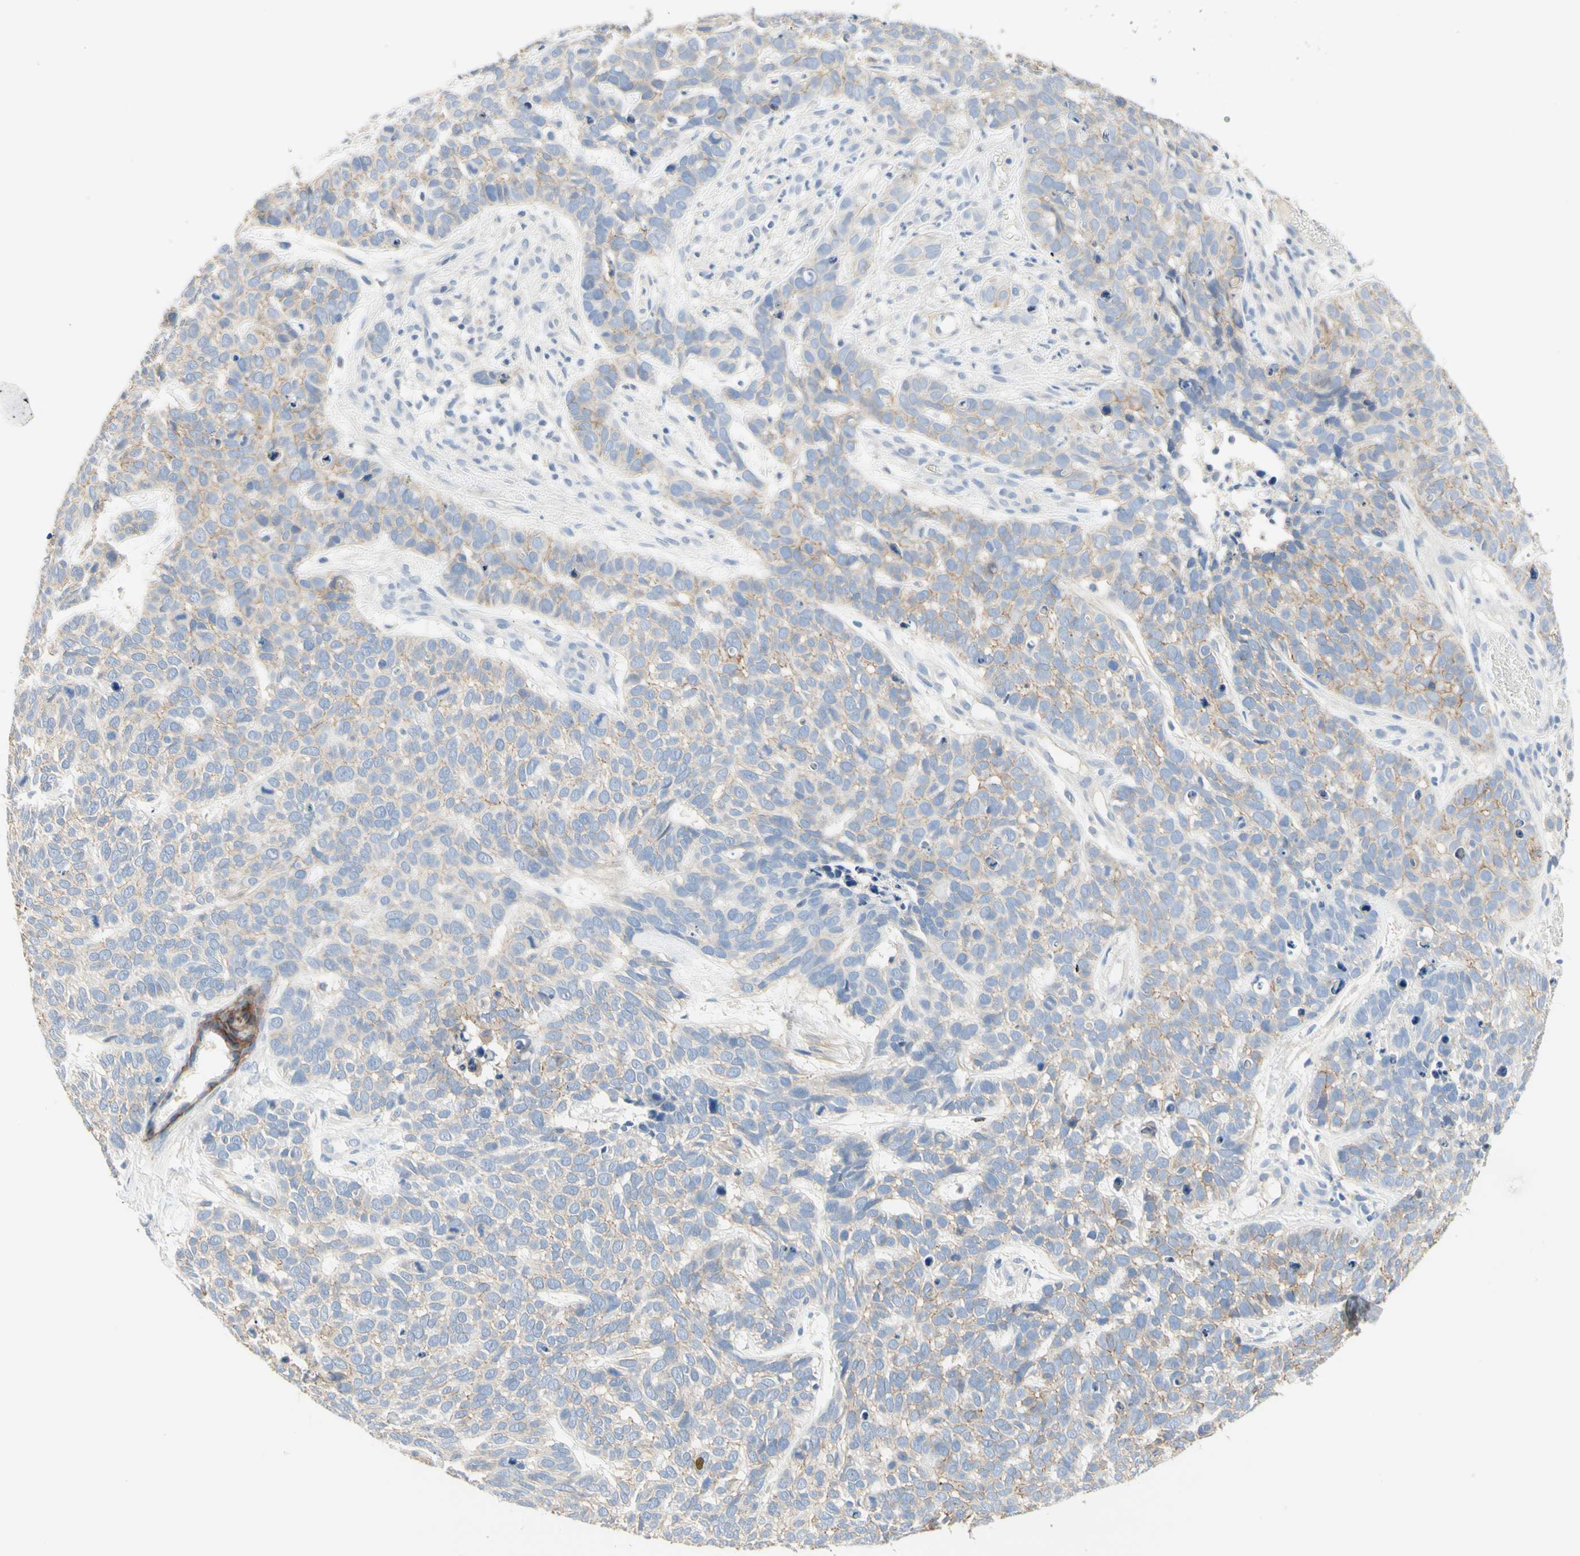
{"staining": {"intensity": "weak", "quantity": ">75%", "location": "cytoplasmic/membranous"}, "tissue": "skin cancer", "cell_type": "Tumor cells", "image_type": "cancer", "snomed": [{"axis": "morphology", "description": "Basal cell carcinoma"}, {"axis": "topography", "description": "Skin"}], "caption": "An IHC histopathology image of tumor tissue is shown. Protein staining in brown labels weak cytoplasmic/membranous positivity in skin cancer within tumor cells. (Brightfield microscopy of DAB IHC at high magnification).", "gene": "NECTIN4", "patient": {"sex": "male", "age": 87}}